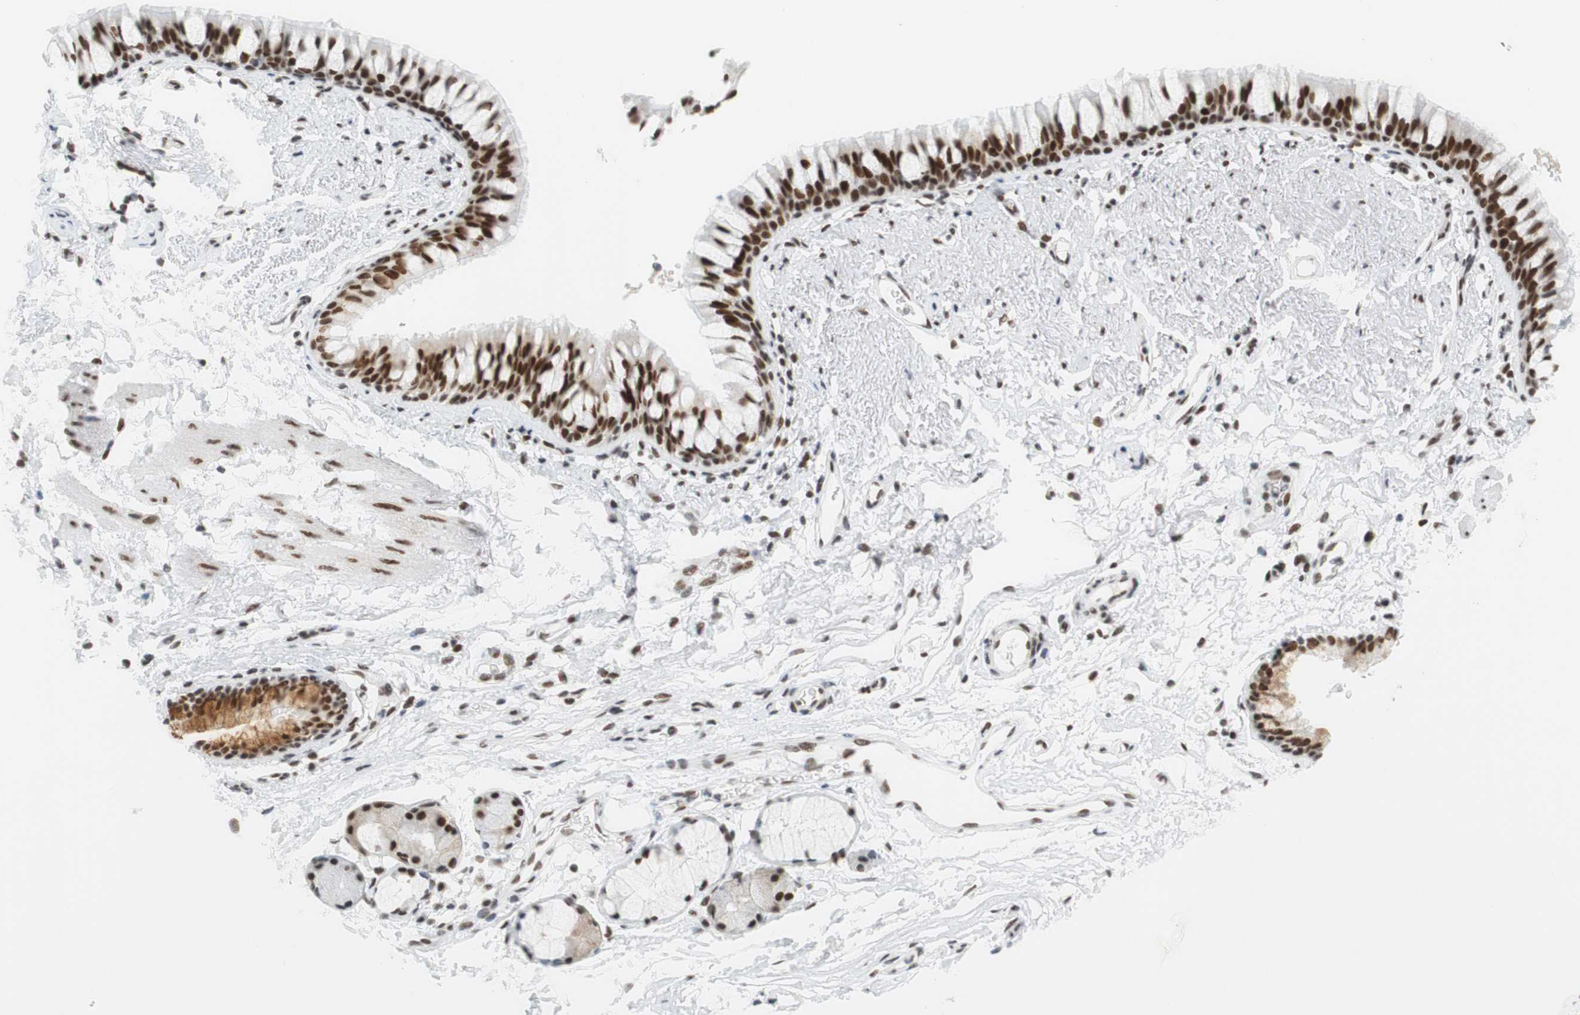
{"staining": {"intensity": "moderate", "quantity": ">75%", "location": "nuclear"}, "tissue": "adipose tissue", "cell_type": "Adipocytes", "image_type": "normal", "snomed": [{"axis": "morphology", "description": "Normal tissue, NOS"}, {"axis": "topography", "description": "Bronchus"}], "caption": "Immunohistochemistry (DAB) staining of normal adipose tissue exhibits moderate nuclear protein expression in about >75% of adipocytes.", "gene": "RNF20", "patient": {"sex": "female", "age": 73}}